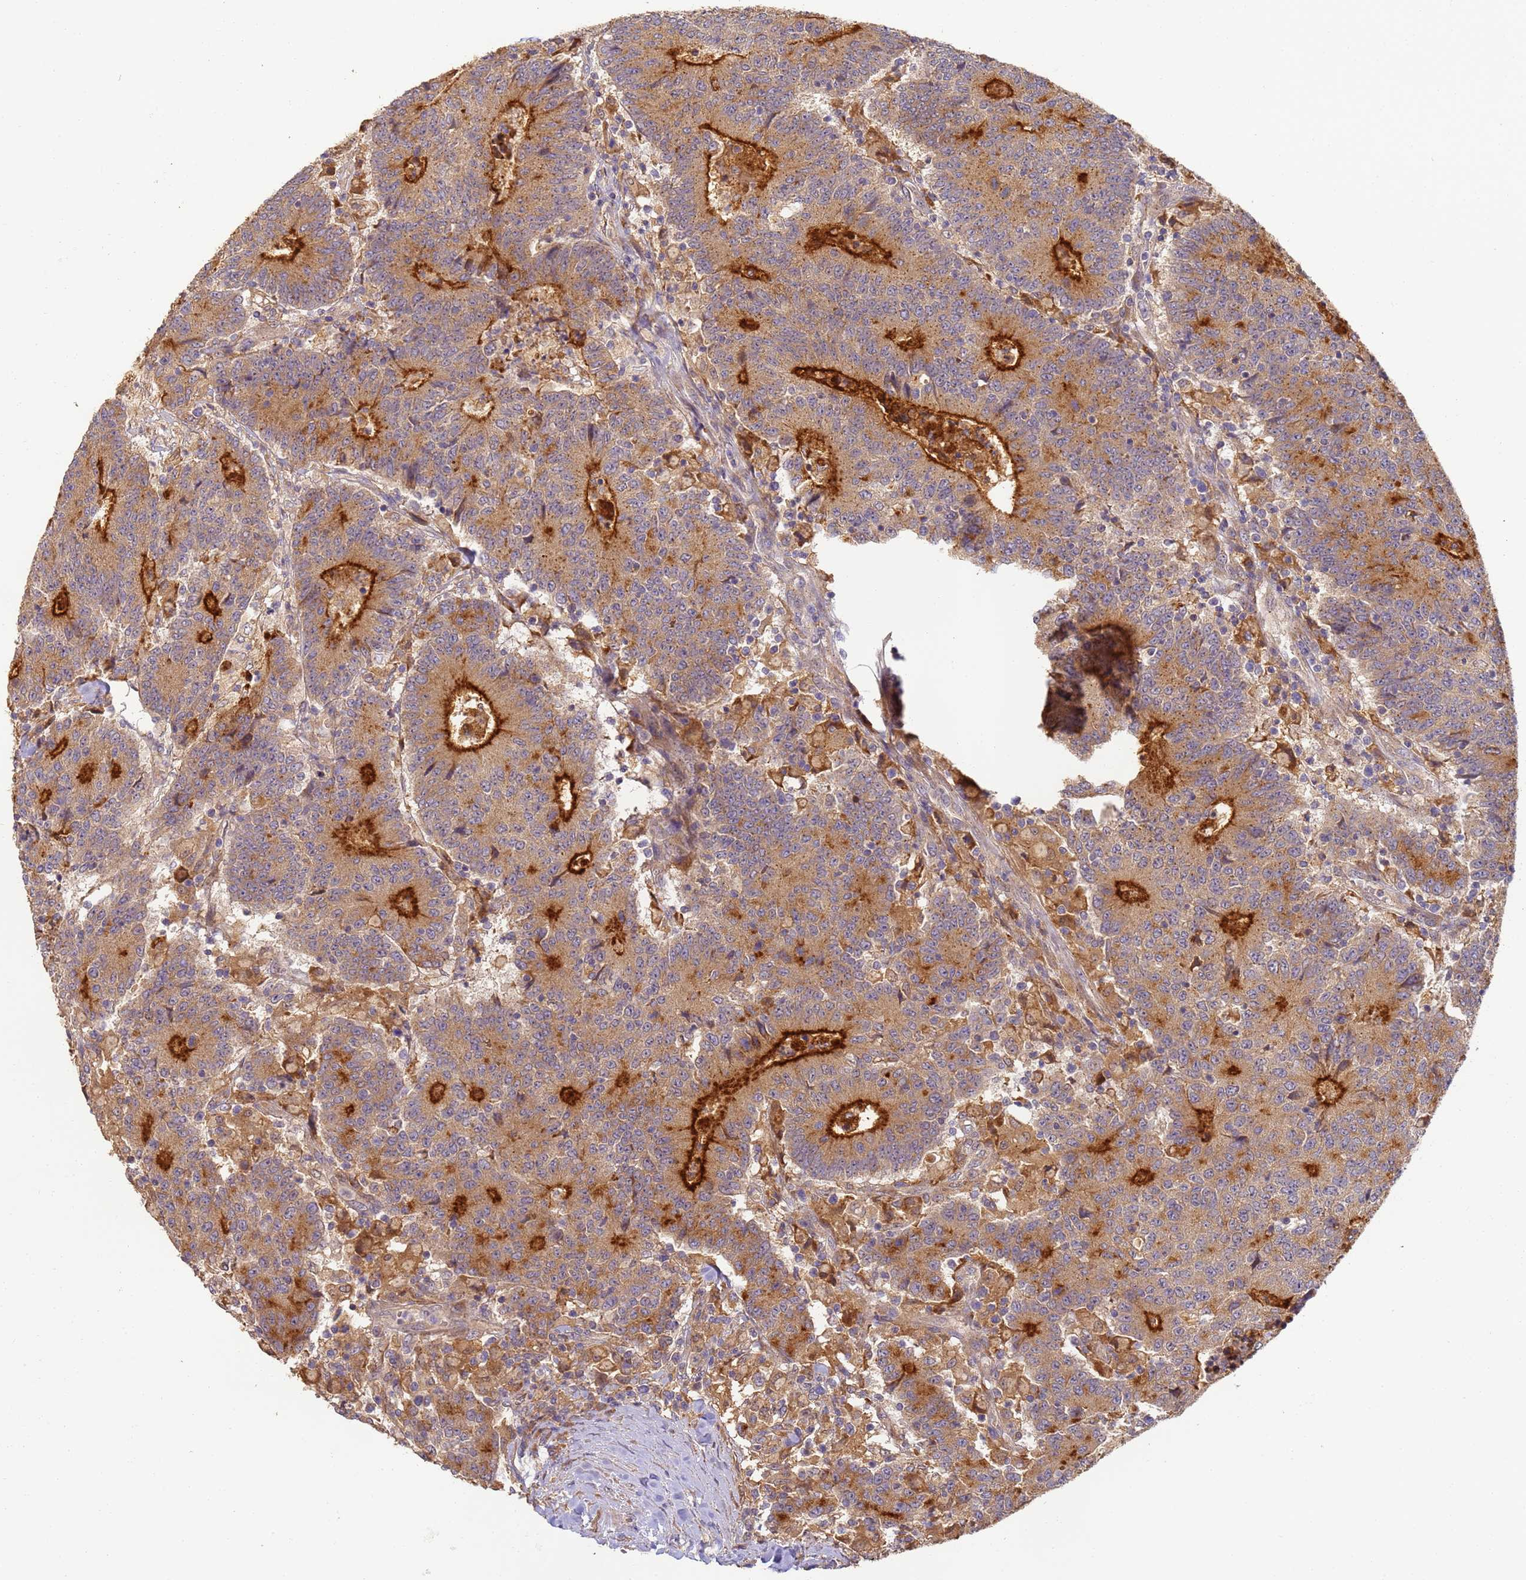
{"staining": {"intensity": "strong", "quantity": "25%-75%", "location": "cytoplasmic/membranous"}, "tissue": "colorectal cancer", "cell_type": "Tumor cells", "image_type": "cancer", "snomed": [{"axis": "morphology", "description": "Adenocarcinoma, NOS"}, {"axis": "topography", "description": "Colon"}], "caption": "Immunohistochemical staining of colorectal cancer (adenocarcinoma) reveals high levels of strong cytoplasmic/membranous positivity in about 25%-75% of tumor cells.", "gene": "TIGAR", "patient": {"sex": "female", "age": 75}}